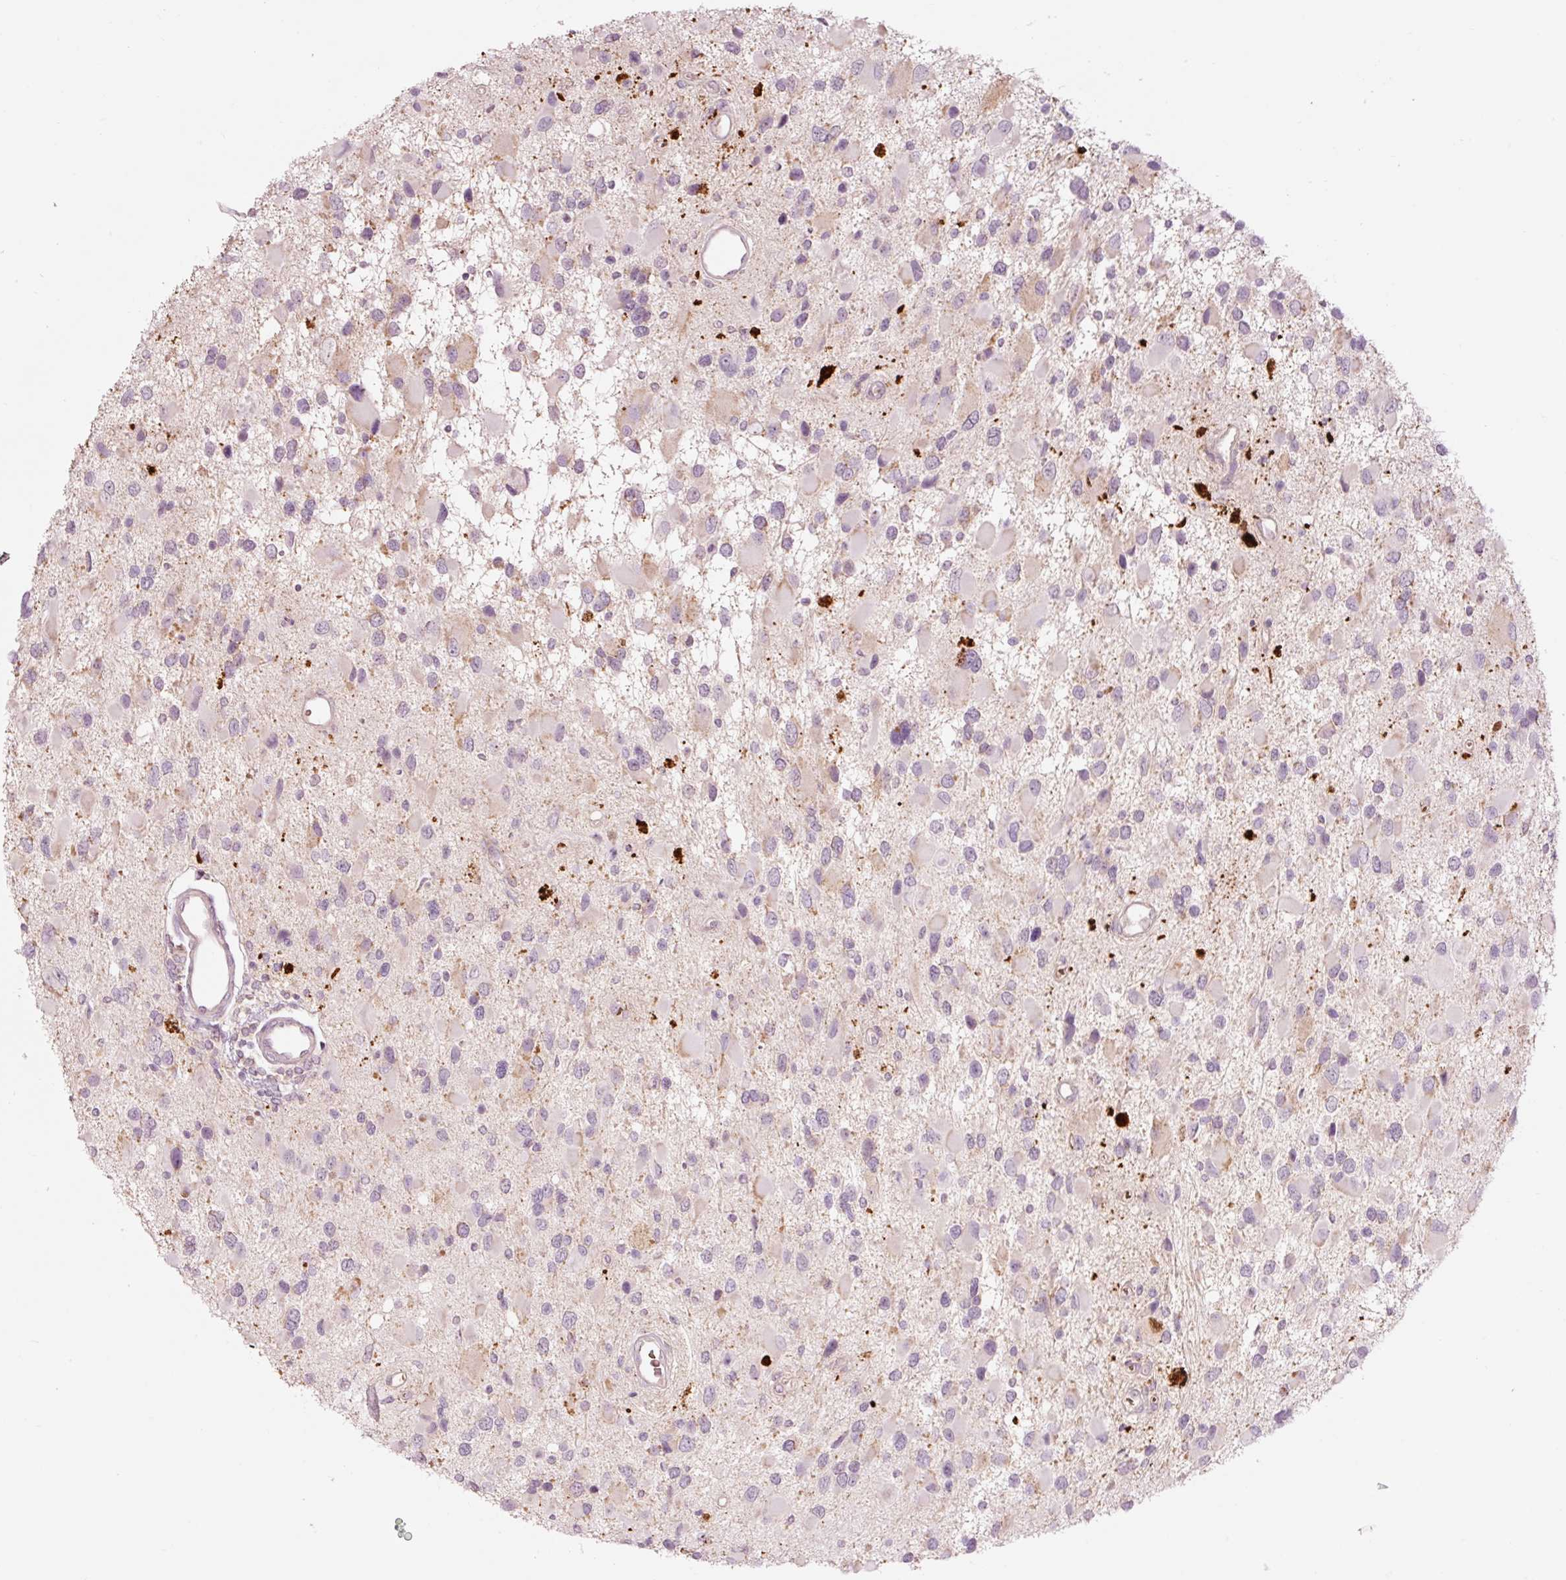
{"staining": {"intensity": "weak", "quantity": "<25%", "location": "cytoplasmic/membranous"}, "tissue": "glioma", "cell_type": "Tumor cells", "image_type": "cancer", "snomed": [{"axis": "morphology", "description": "Glioma, malignant, High grade"}, {"axis": "topography", "description": "Brain"}], "caption": "Tumor cells are negative for protein expression in human high-grade glioma (malignant).", "gene": "LDHAL6B", "patient": {"sex": "male", "age": 53}}